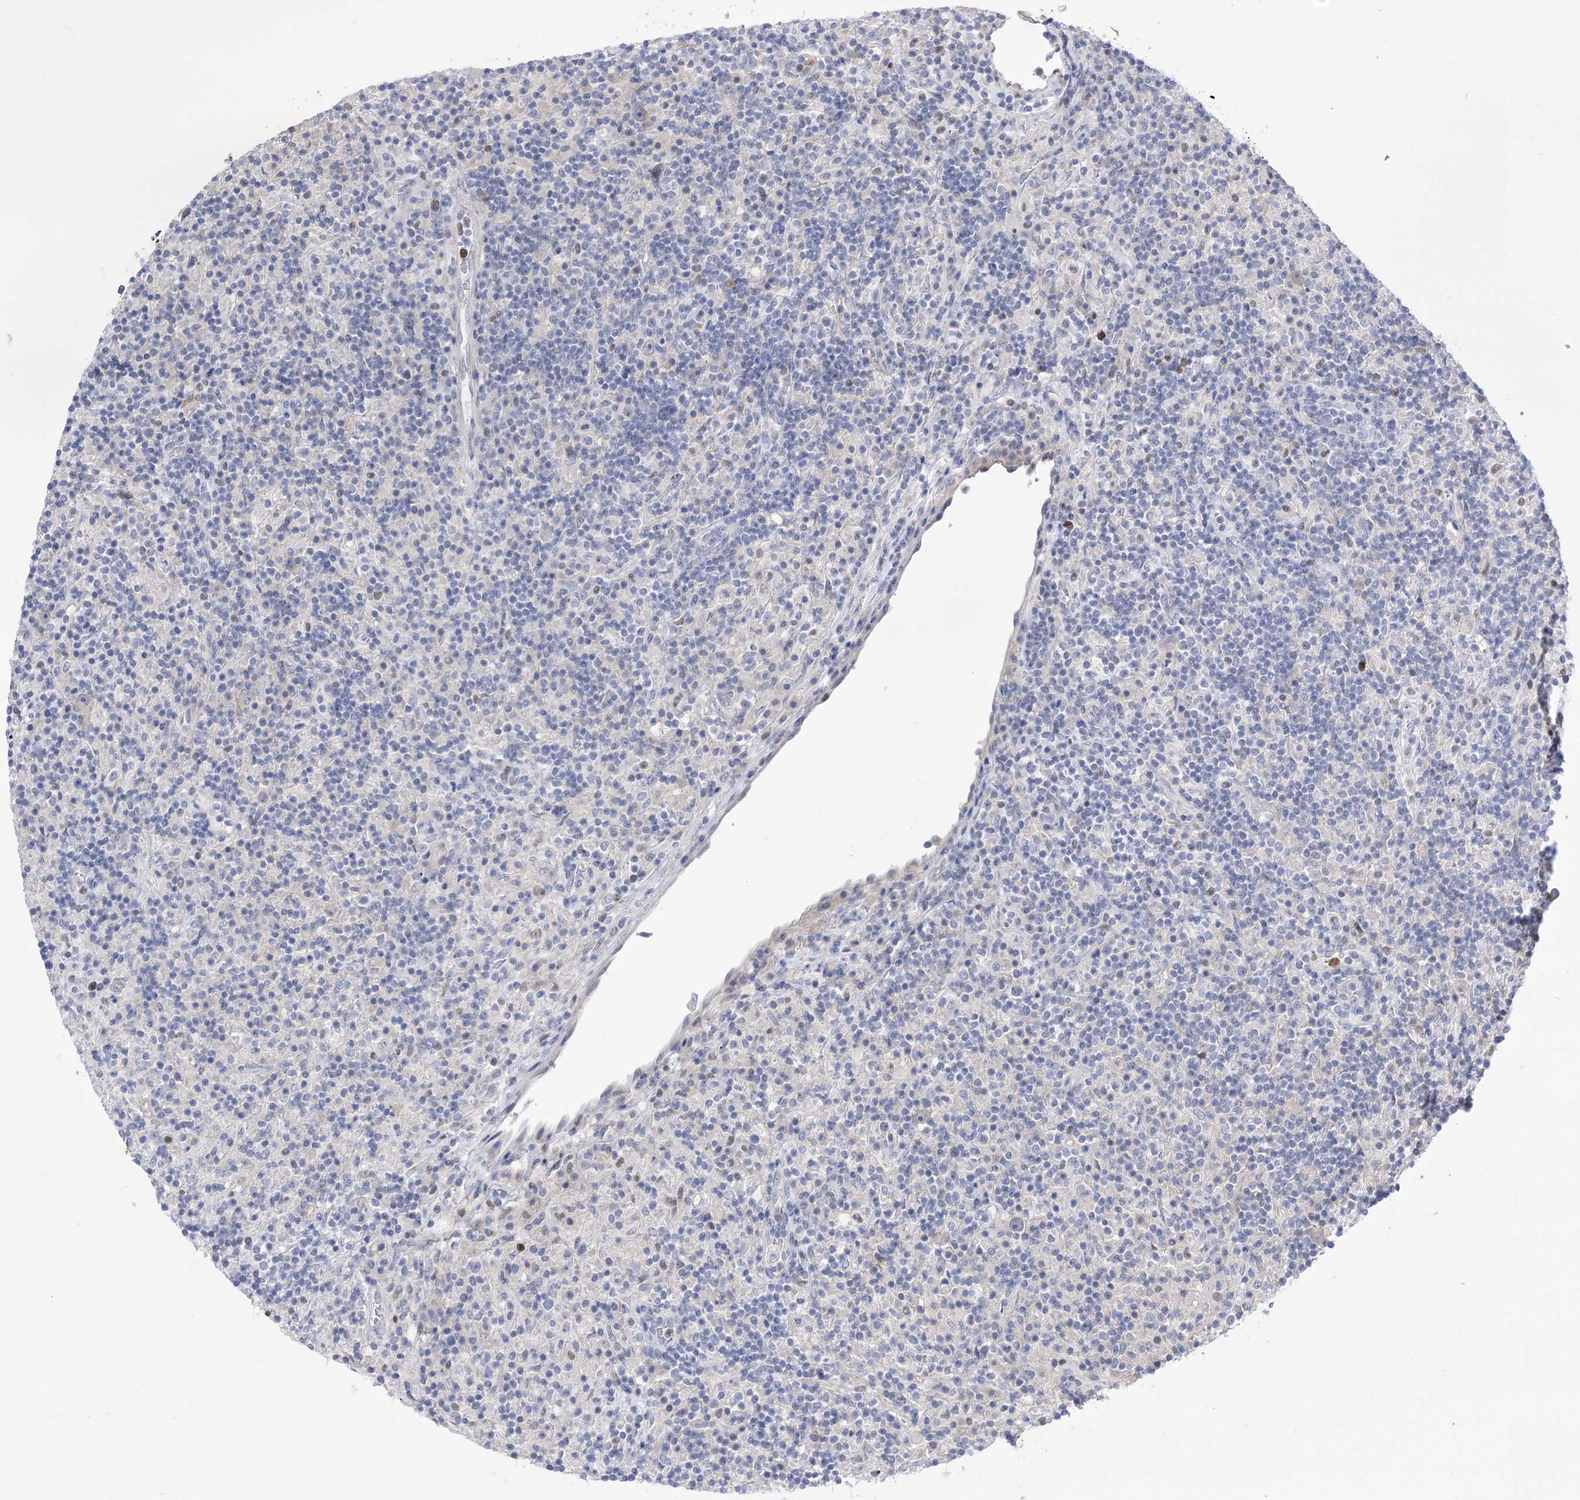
{"staining": {"intensity": "negative", "quantity": "none", "location": "none"}, "tissue": "lymphoma", "cell_type": "Tumor cells", "image_type": "cancer", "snomed": [{"axis": "morphology", "description": "Hodgkin's disease, NOS"}, {"axis": "topography", "description": "Lymph node"}], "caption": "DAB (3,3'-diaminobenzidine) immunohistochemical staining of human lymphoma reveals no significant staining in tumor cells.", "gene": "SIAE", "patient": {"sex": "male", "age": 70}}